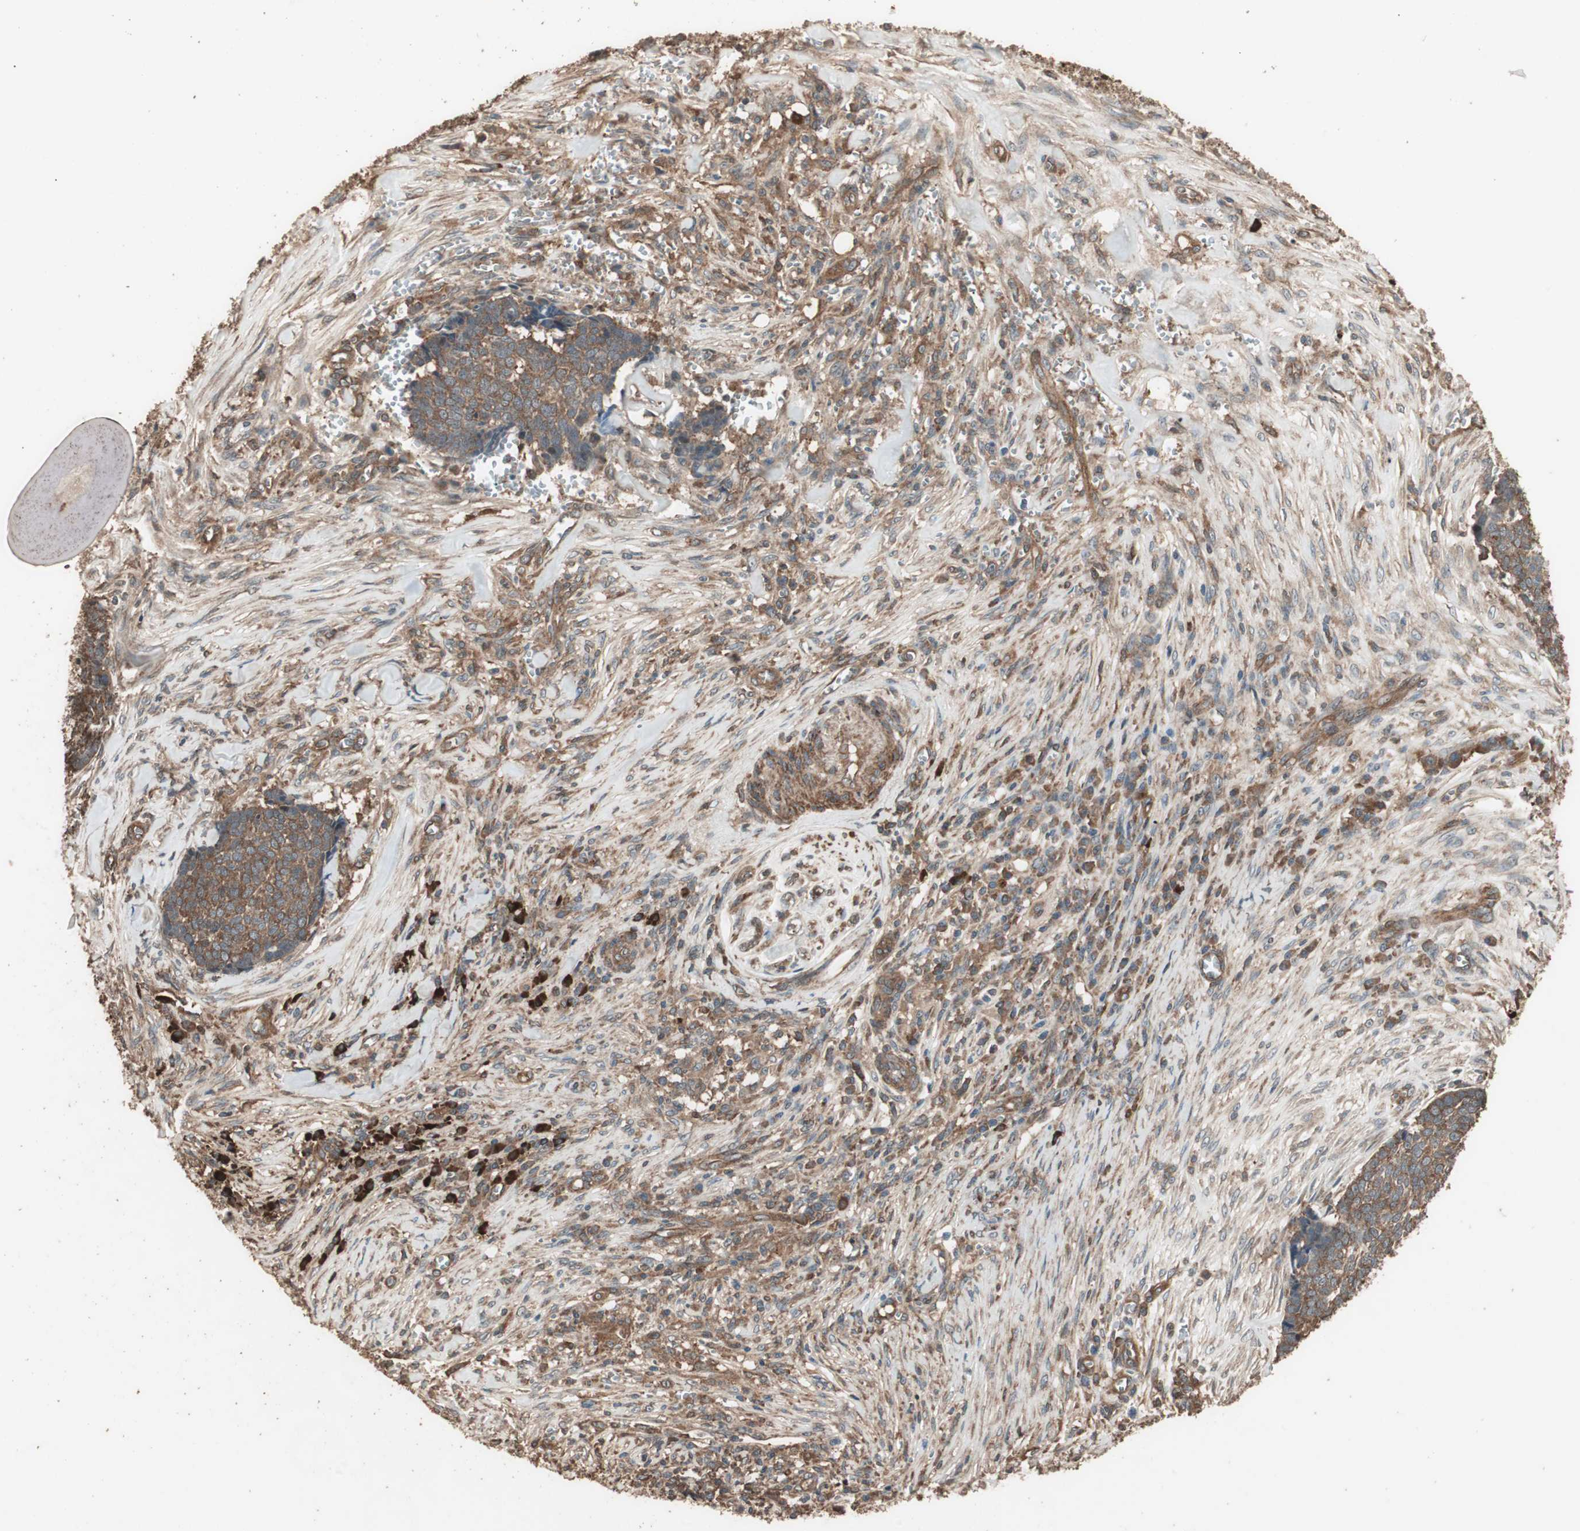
{"staining": {"intensity": "moderate", "quantity": ">75%", "location": "cytoplasmic/membranous"}, "tissue": "skin cancer", "cell_type": "Tumor cells", "image_type": "cancer", "snomed": [{"axis": "morphology", "description": "Basal cell carcinoma"}, {"axis": "topography", "description": "Skin"}], "caption": "This is an image of IHC staining of basal cell carcinoma (skin), which shows moderate staining in the cytoplasmic/membranous of tumor cells.", "gene": "CCN4", "patient": {"sex": "male", "age": 84}}